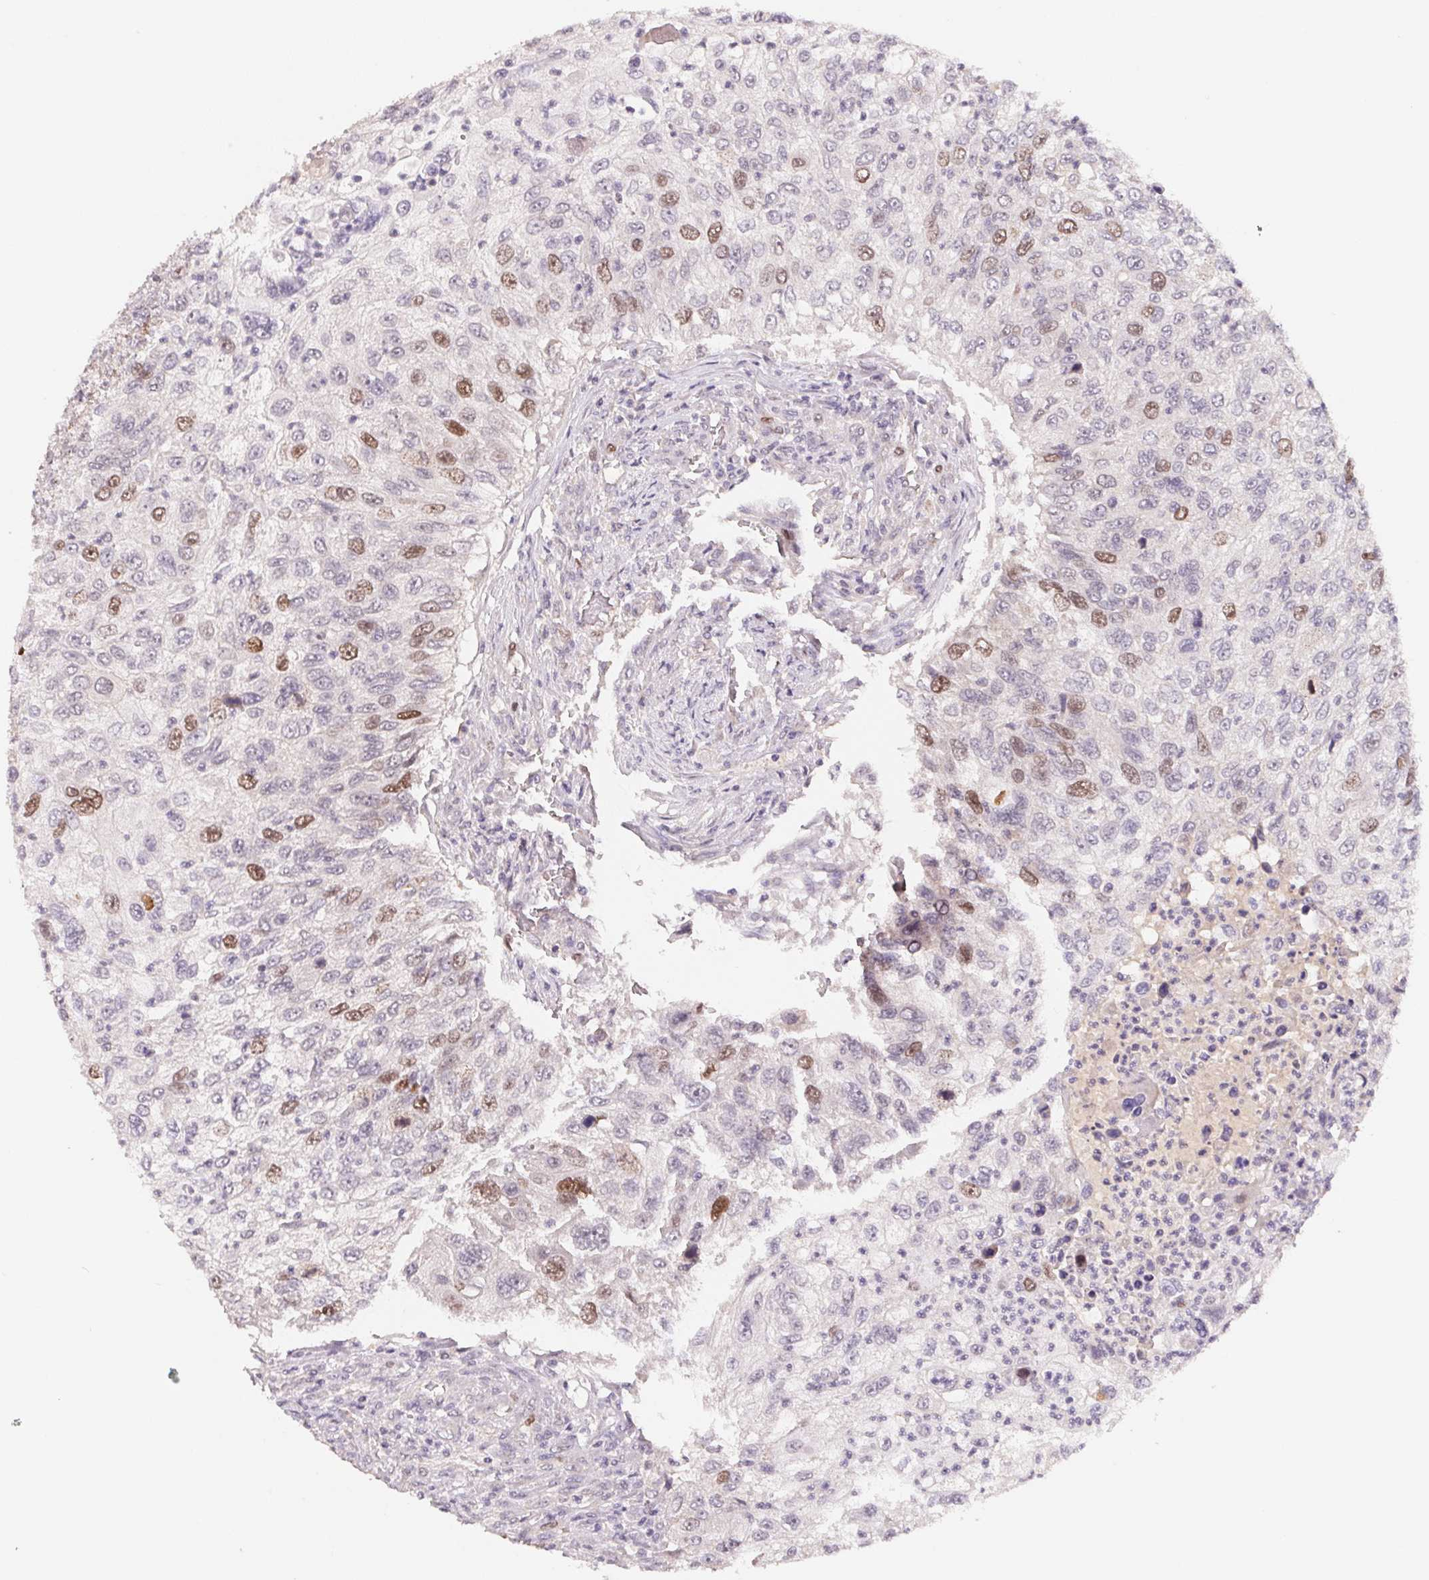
{"staining": {"intensity": "moderate", "quantity": "<25%", "location": "nuclear"}, "tissue": "urothelial cancer", "cell_type": "Tumor cells", "image_type": "cancer", "snomed": [{"axis": "morphology", "description": "Urothelial carcinoma, High grade"}, {"axis": "topography", "description": "Urinary bladder"}], "caption": "A micrograph showing moderate nuclear positivity in about <25% of tumor cells in high-grade urothelial carcinoma, as visualized by brown immunohistochemical staining.", "gene": "KIFC1", "patient": {"sex": "female", "age": 60}}